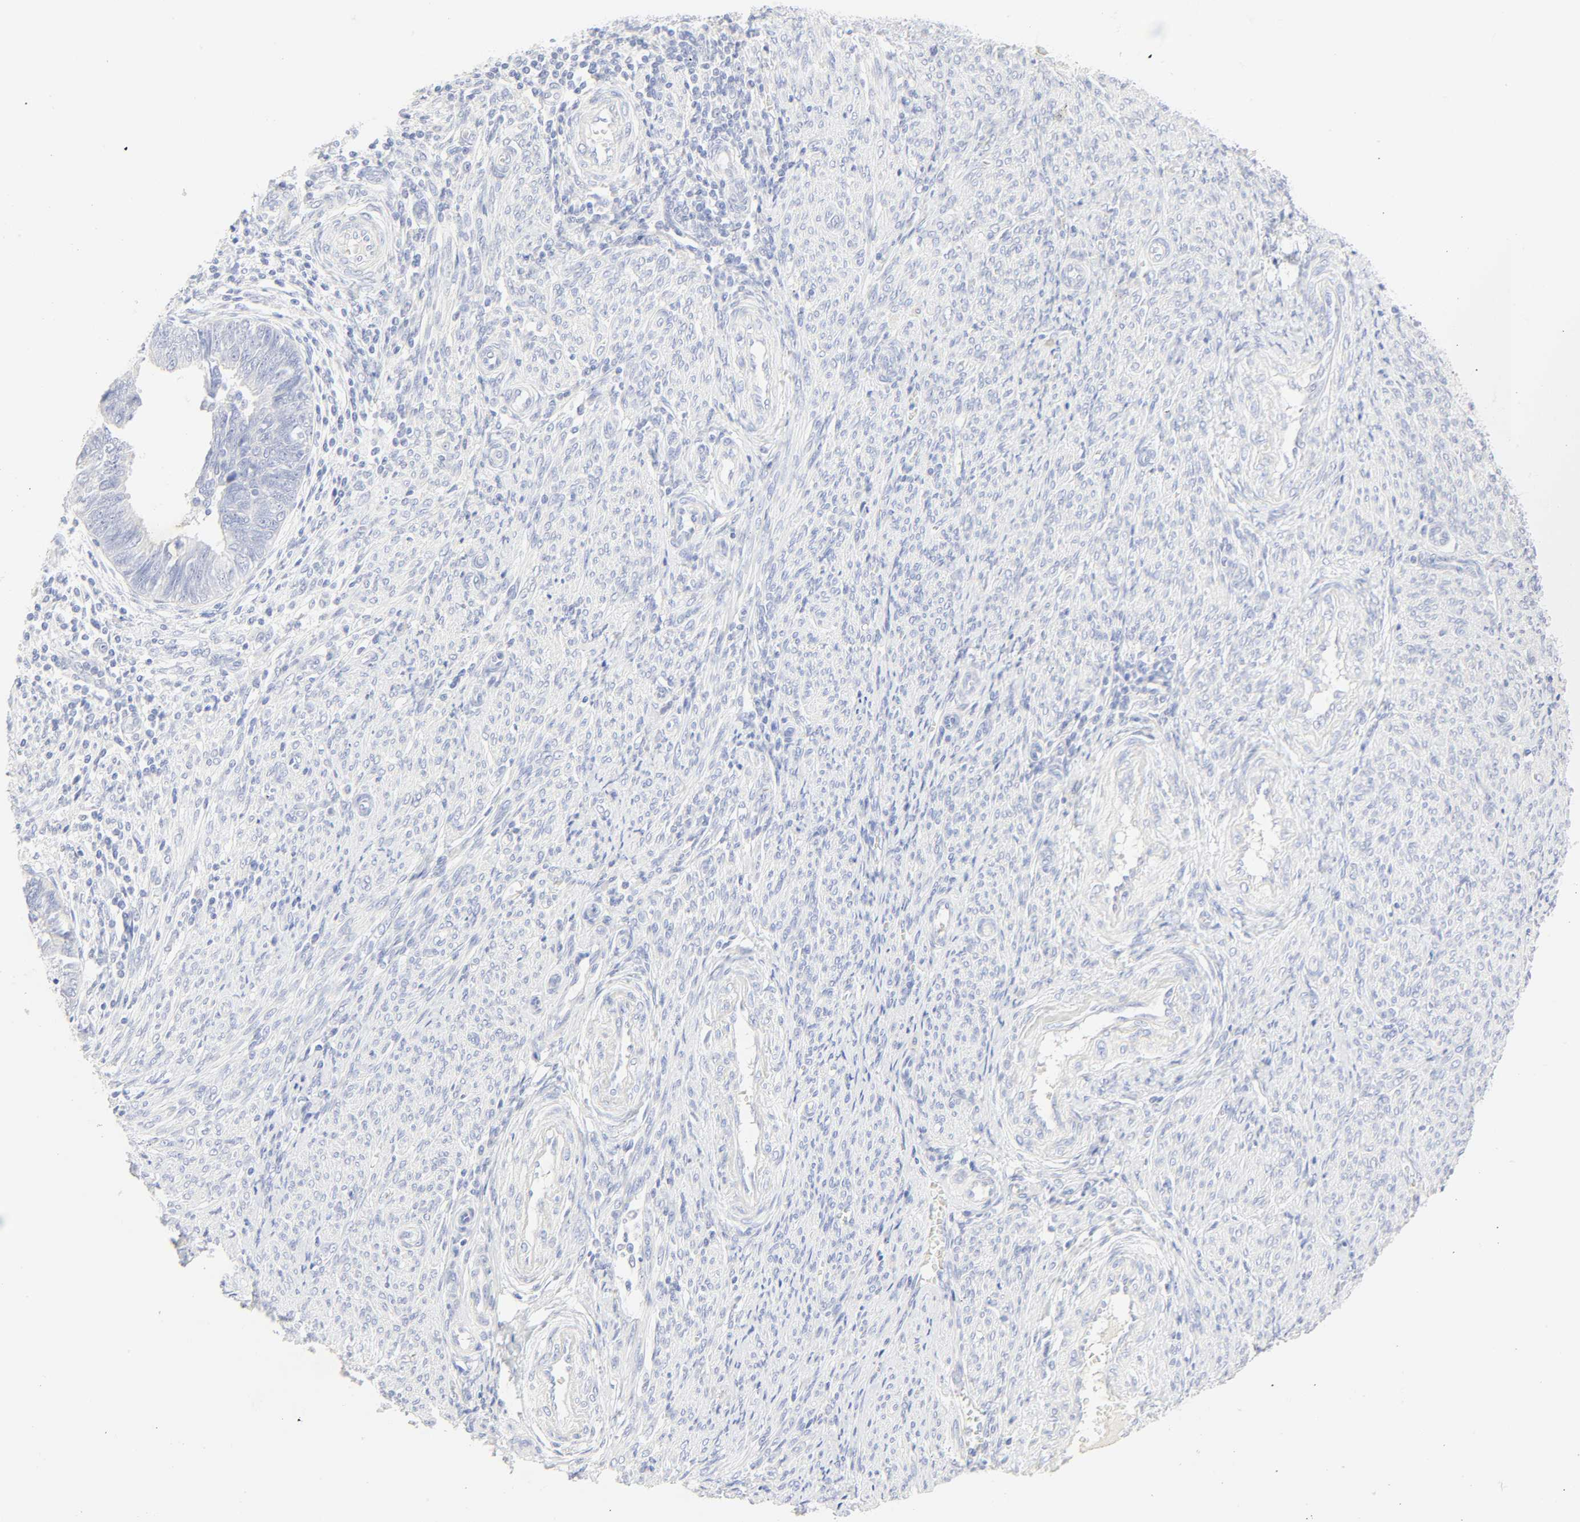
{"staining": {"intensity": "negative", "quantity": "none", "location": "none"}, "tissue": "endometrial cancer", "cell_type": "Tumor cells", "image_type": "cancer", "snomed": [{"axis": "morphology", "description": "Adenocarcinoma, NOS"}, {"axis": "topography", "description": "Endometrium"}], "caption": "Endometrial cancer stained for a protein using immunohistochemistry exhibits no positivity tumor cells.", "gene": "SLCO1B3", "patient": {"sex": "female", "age": 75}}